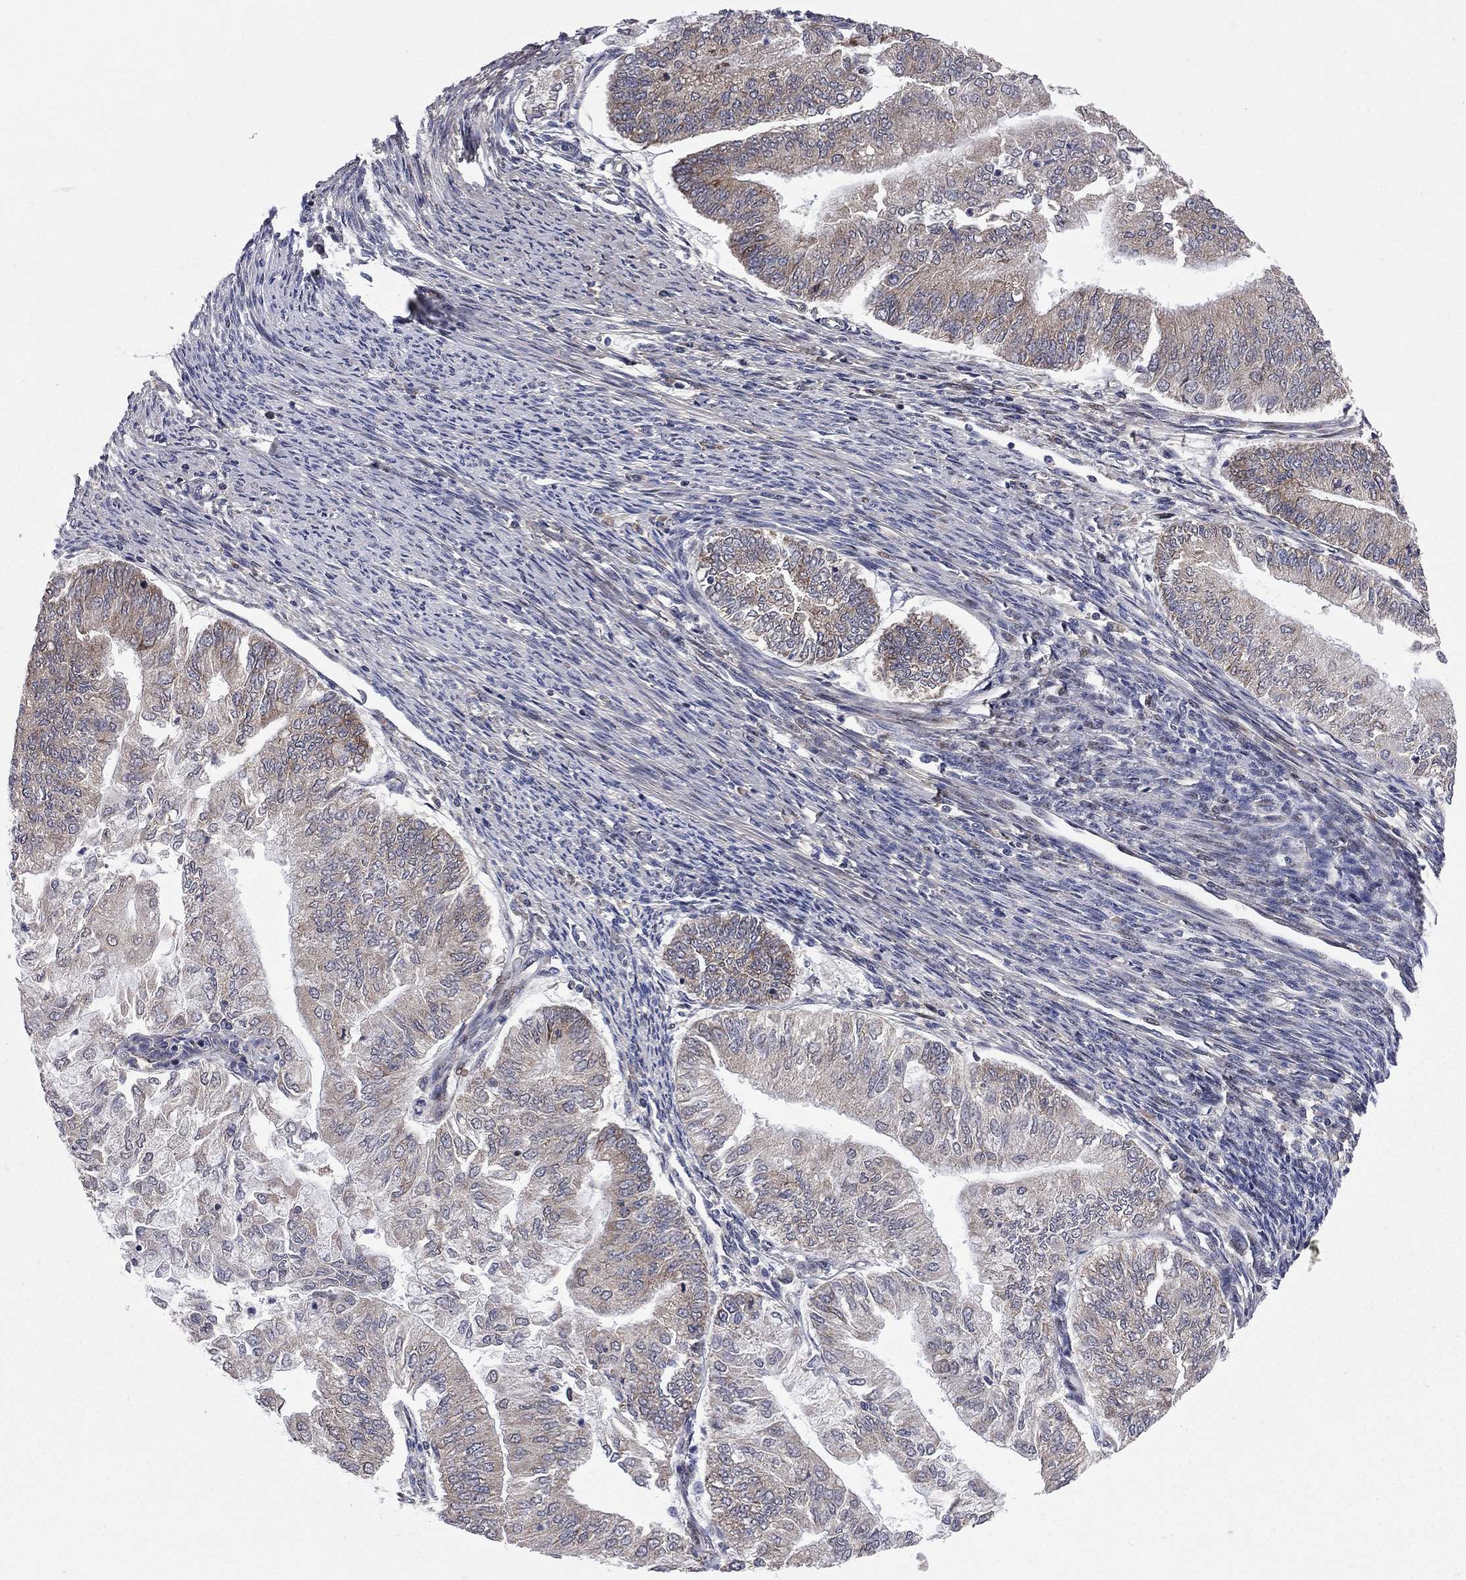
{"staining": {"intensity": "weak", "quantity": "25%-75%", "location": "cytoplasmic/membranous"}, "tissue": "endometrial cancer", "cell_type": "Tumor cells", "image_type": "cancer", "snomed": [{"axis": "morphology", "description": "Adenocarcinoma, NOS"}, {"axis": "topography", "description": "Endometrium"}], "caption": "IHC (DAB) staining of endometrial cancer (adenocarcinoma) demonstrates weak cytoplasmic/membranous protein expression in about 25%-75% of tumor cells.", "gene": "CNOT11", "patient": {"sex": "female", "age": 59}}